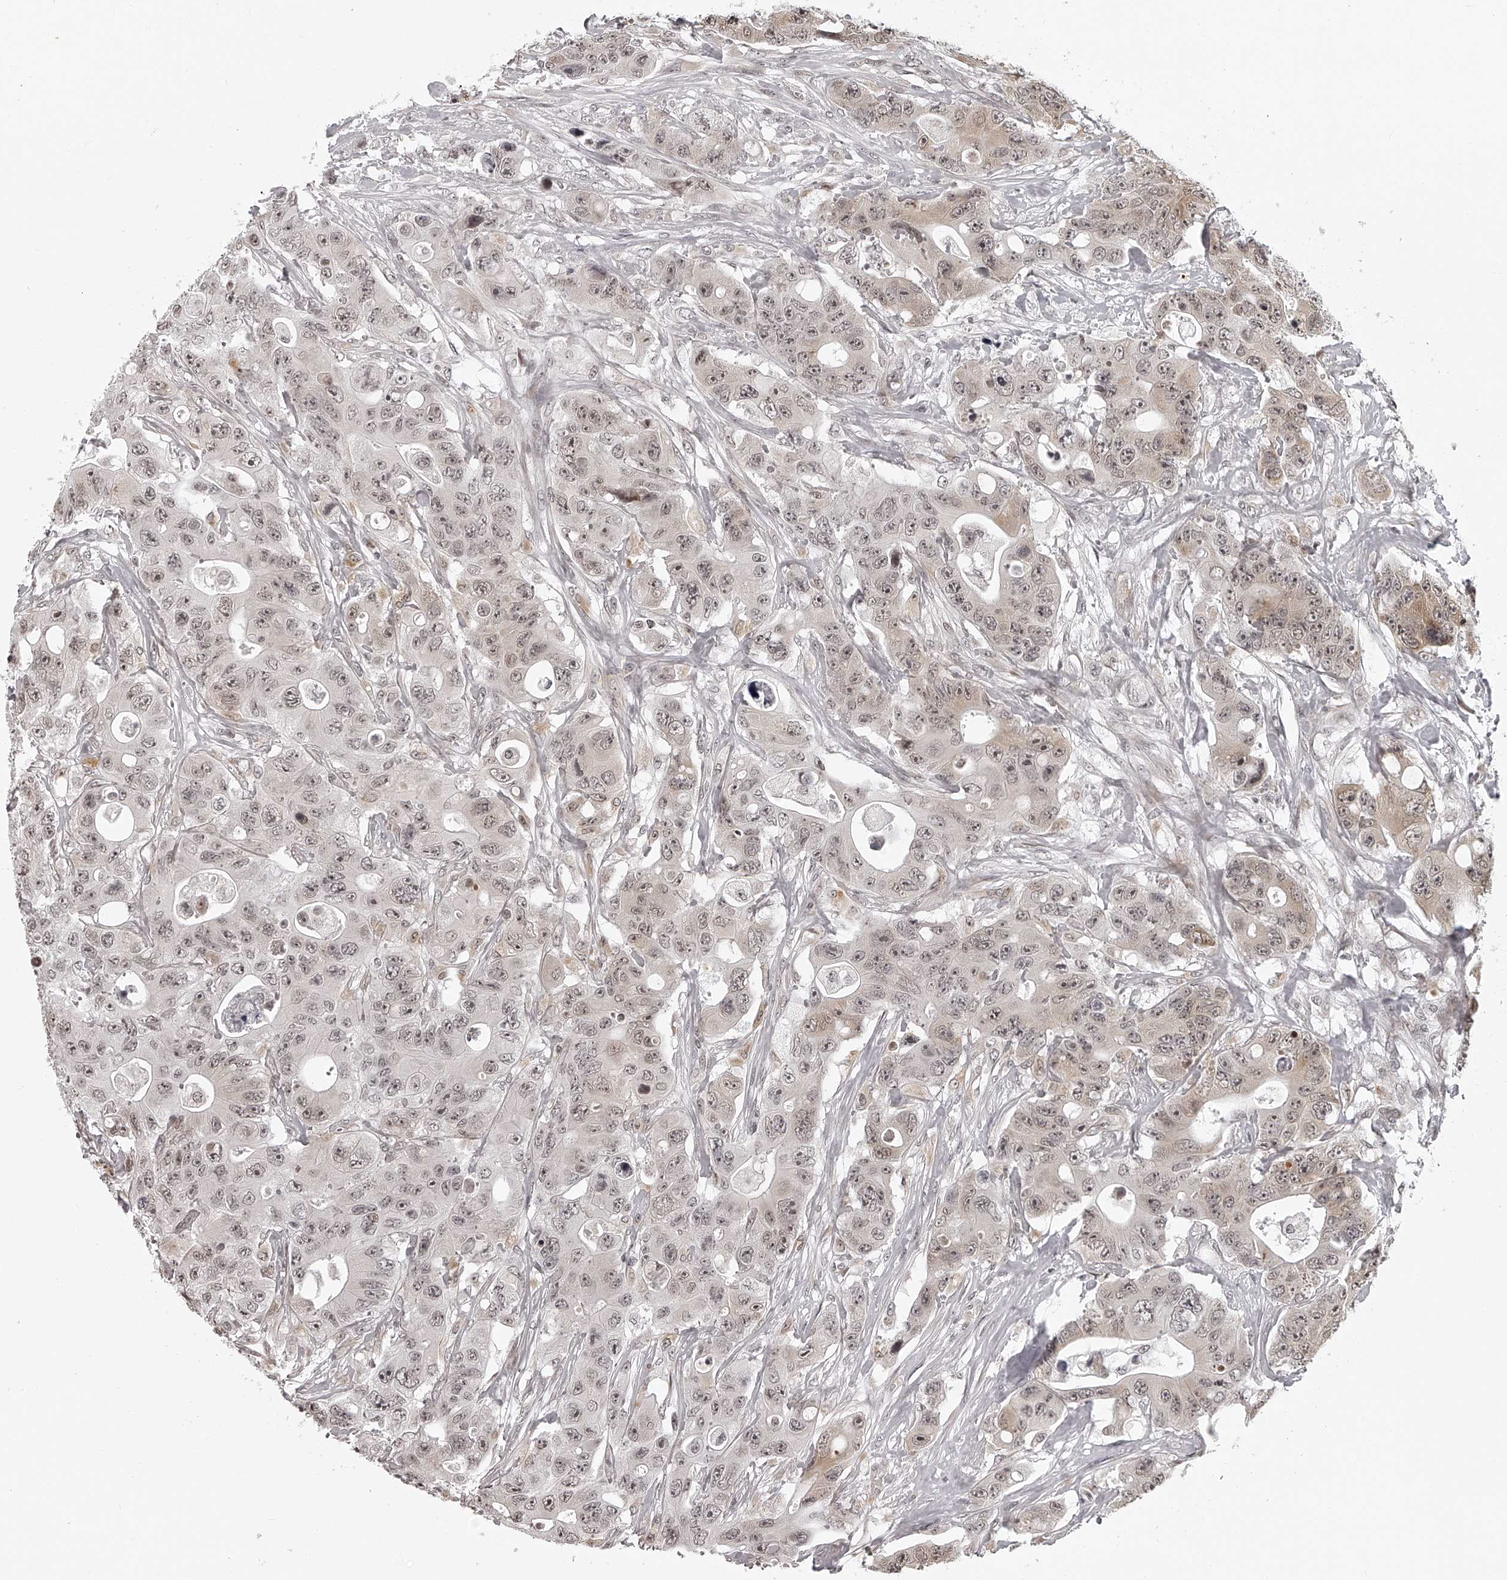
{"staining": {"intensity": "moderate", "quantity": ">75%", "location": "cytoplasmic/membranous,nuclear"}, "tissue": "colorectal cancer", "cell_type": "Tumor cells", "image_type": "cancer", "snomed": [{"axis": "morphology", "description": "Adenocarcinoma, NOS"}, {"axis": "topography", "description": "Colon"}], "caption": "DAB (3,3'-diaminobenzidine) immunohistochemical staining of human colorectal cancer (adenocarcinoma) reveals moderate cytoplasmic/membranous and nuclear protein expression in about >75% of tumor cells. The staining was performed using DAB (3,3'-diaminobenzidine), with brown indicating positive protein expression. Nuclei are stained blue with hematoxylin.", "gene": "ODF2L", "patient": {"sex": "female", "age": 46}}